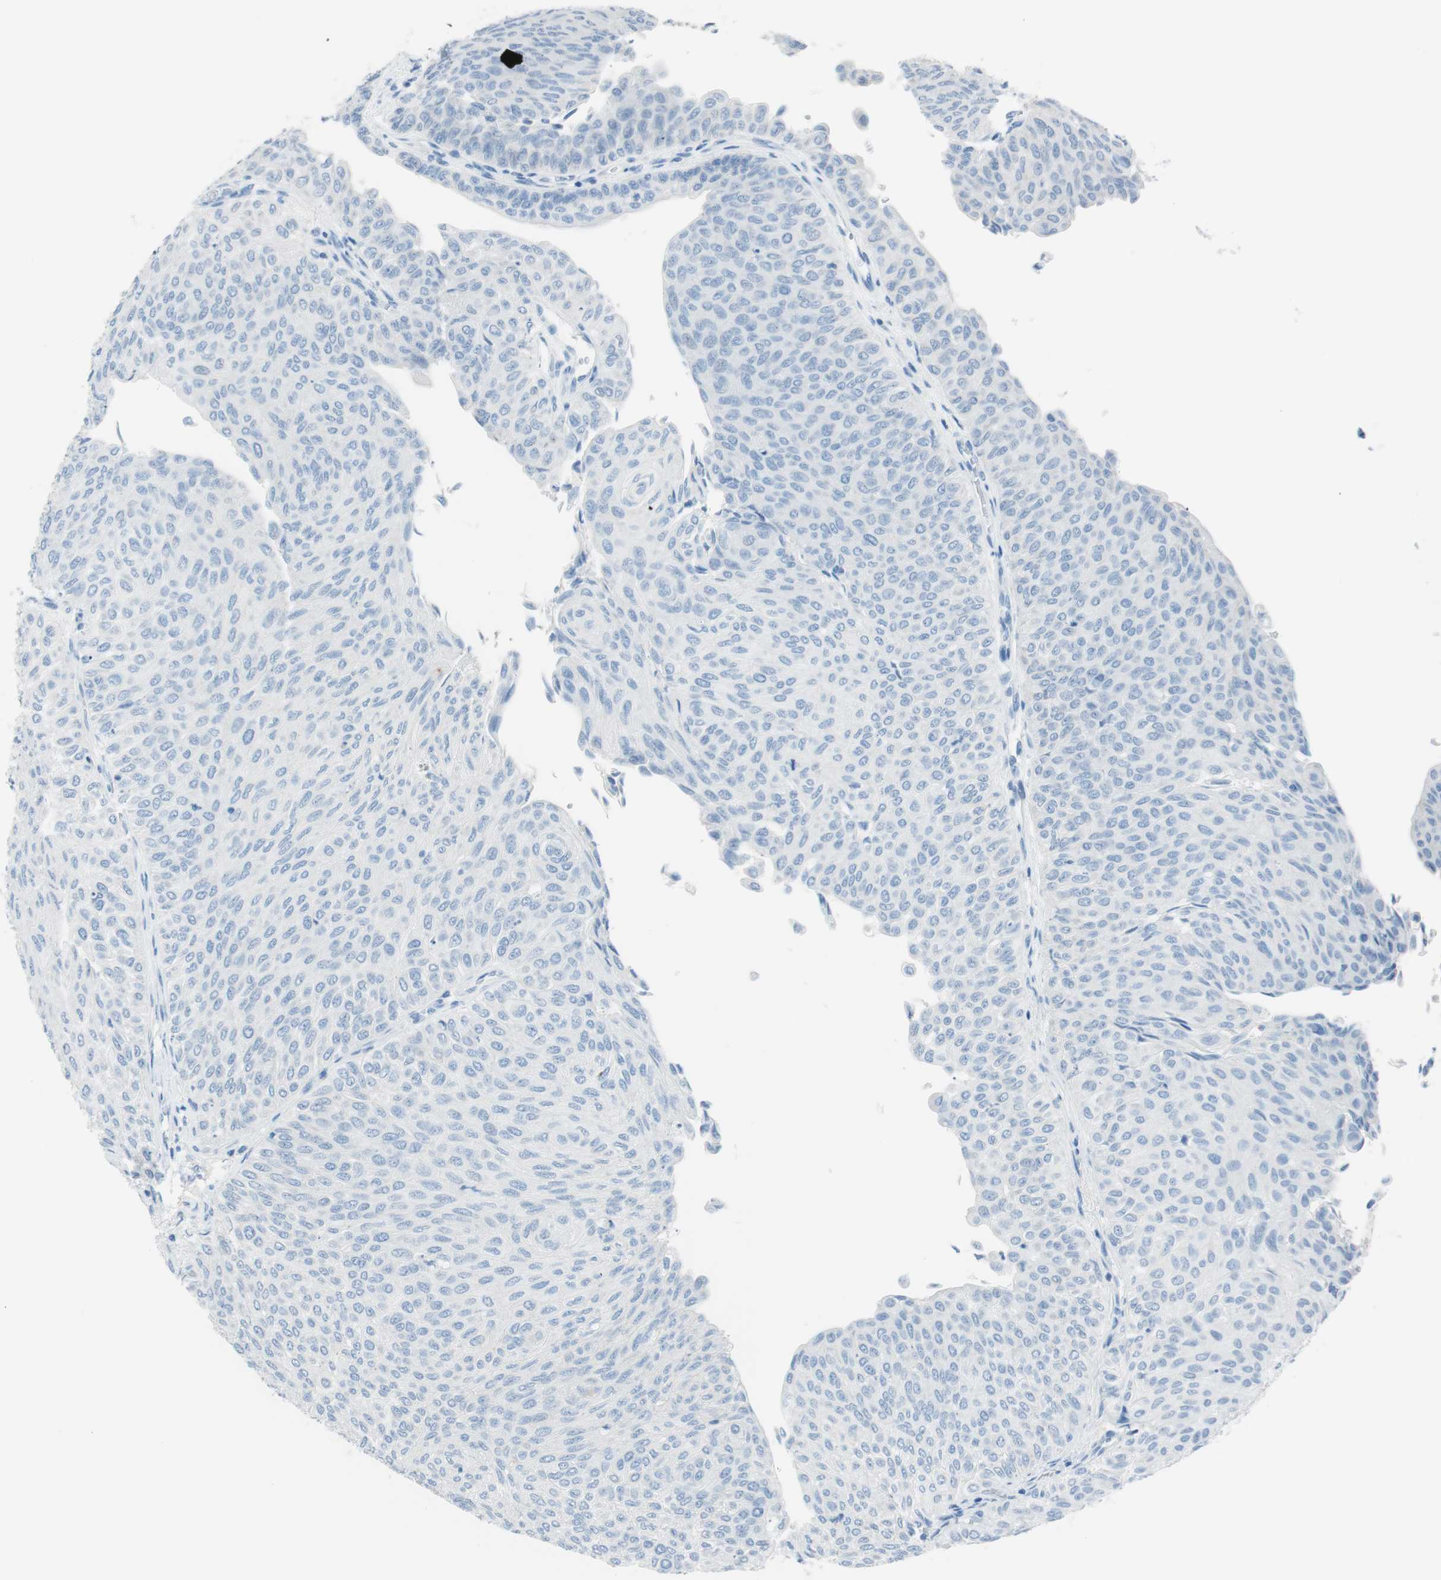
{"staining": {"intensity": "negative", "quantity": "none", "location": "none"}, "tissue": "urothelial cancer", "cell_type": "Tumor cells", "image_type": "cancer", "snomed": [{"axis": "morphology", "description": "Urothelial carcinoma, Low grade"}, {"axis": "topography", "description": "Urinary bladder"}], "caption": "An immunohistochemistry image of low-grade urothelial carcinoma is shown. There is no staining in tumor cells of low-grade urothelial carcinoma.", "gene": "TNFRSF13C", "patient": {"sex": "male", "age": 78}}